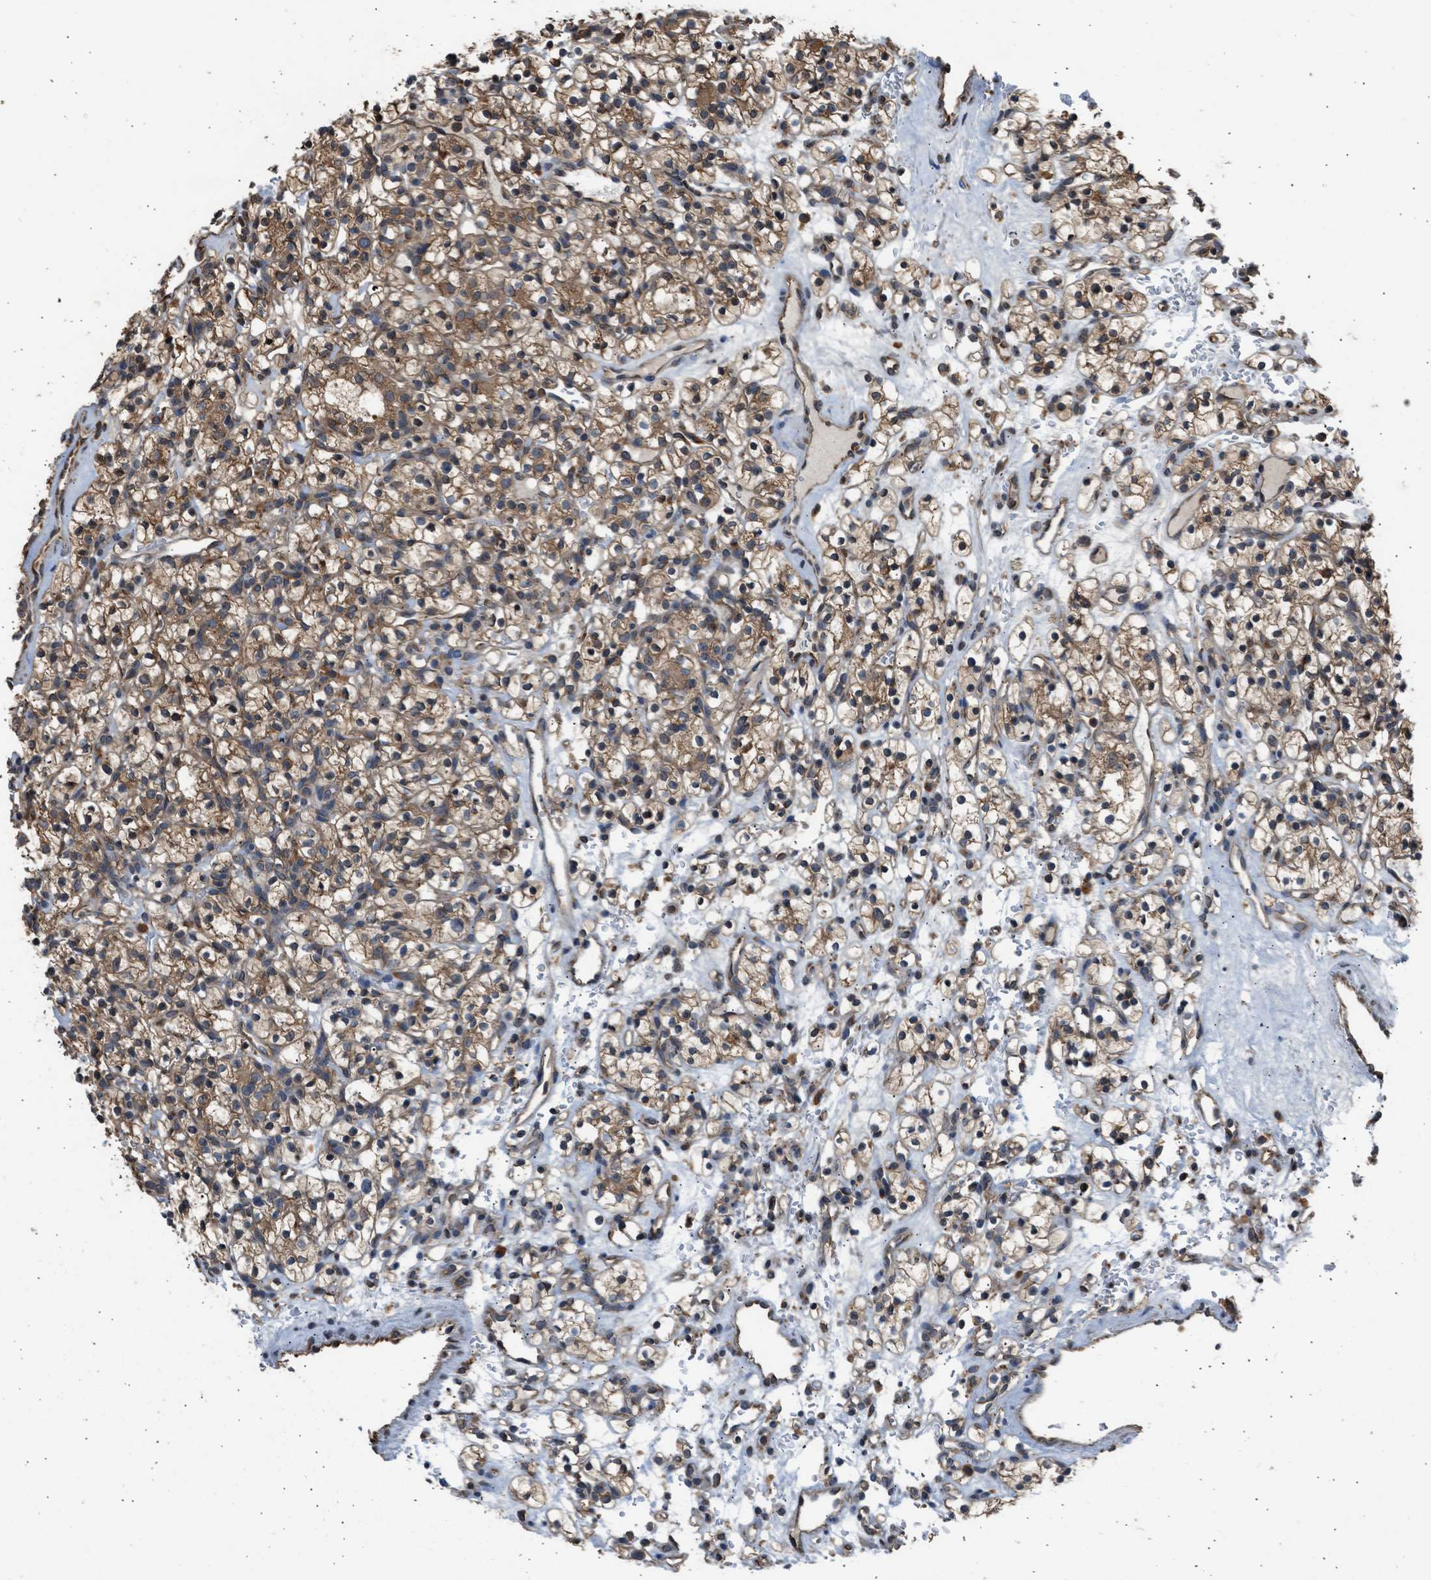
{"staining": {"intensity": "moderate", "quantity": ">75%", "location": "cytoplasmic/membranous"}, "tissue": "renal cancer", "cell_type": "Tumor cells", "image_type": "cancer", "snomed": [{"axis": "morphology", "description": "Adenocarcinoma, NOS"}, {"axis": "topography", "description": "Kidney"}], "caption": "Adenocarcinoma (renal) tissue shows moderate cytoplasmic/membranous staining in about >75% of tumor cells", "gene": "SLC36A4", "patient": {"sex": "female", "age": 57}}